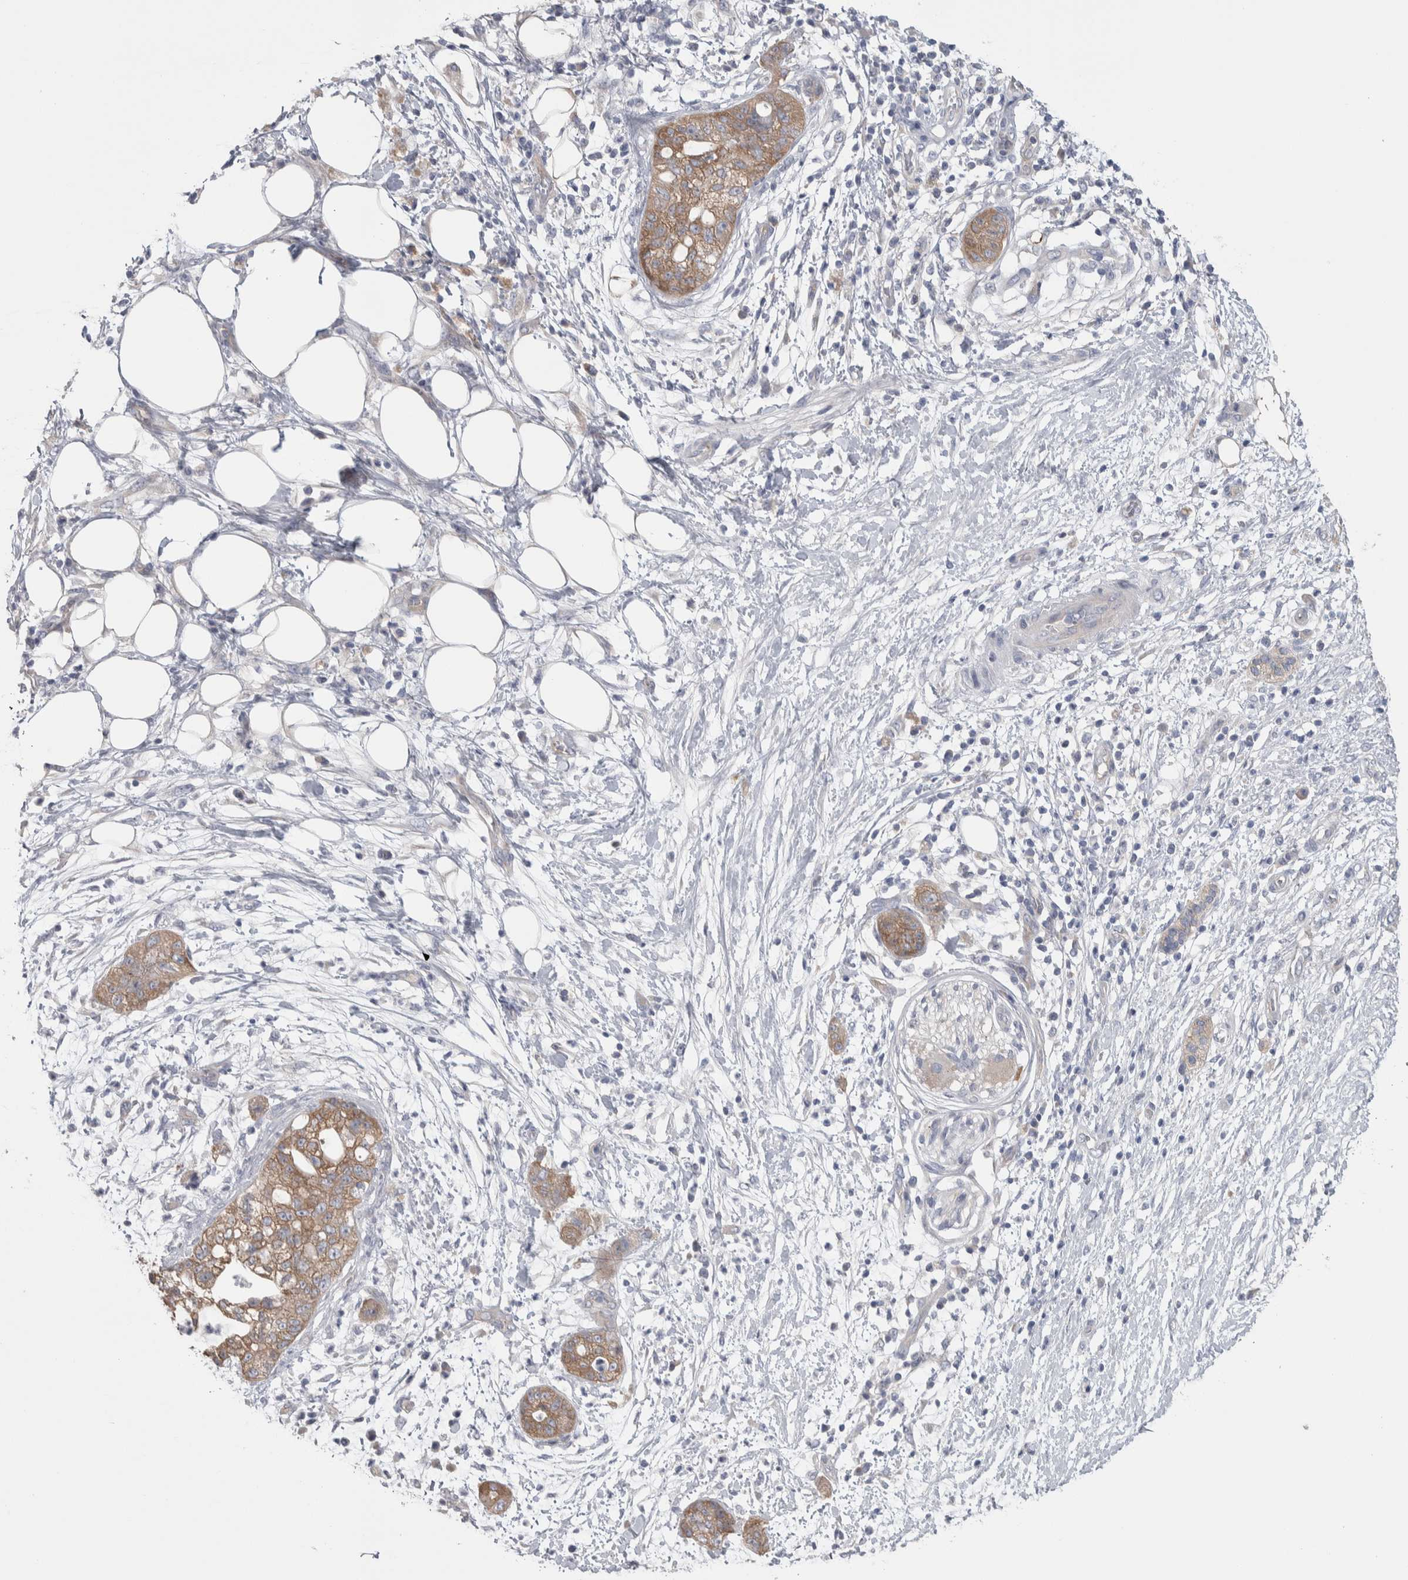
{"staining": {"intensity": "moderate", "quantity": ">75%", "location": "cytoplasmic/membranous"}, "tissue": "pancreatic cancer", "cell_type": "Tumor cells", "image_type": "cancer", "snomed": [{"axis": "morphology", "description": "Adenocarcinoma, NOS"}, {"axis": "topography", "description": "Pancreas"}], "caption": "This histopathology image reveals immunohistochemistry (IHC) staining of pancreatic adenocarcinoma, with medium moderate cytoplasmic/membranous staining in about >75% of tumor cells.", "gene": "GPHN", "patient": {"sex": "female", "age": 78}}